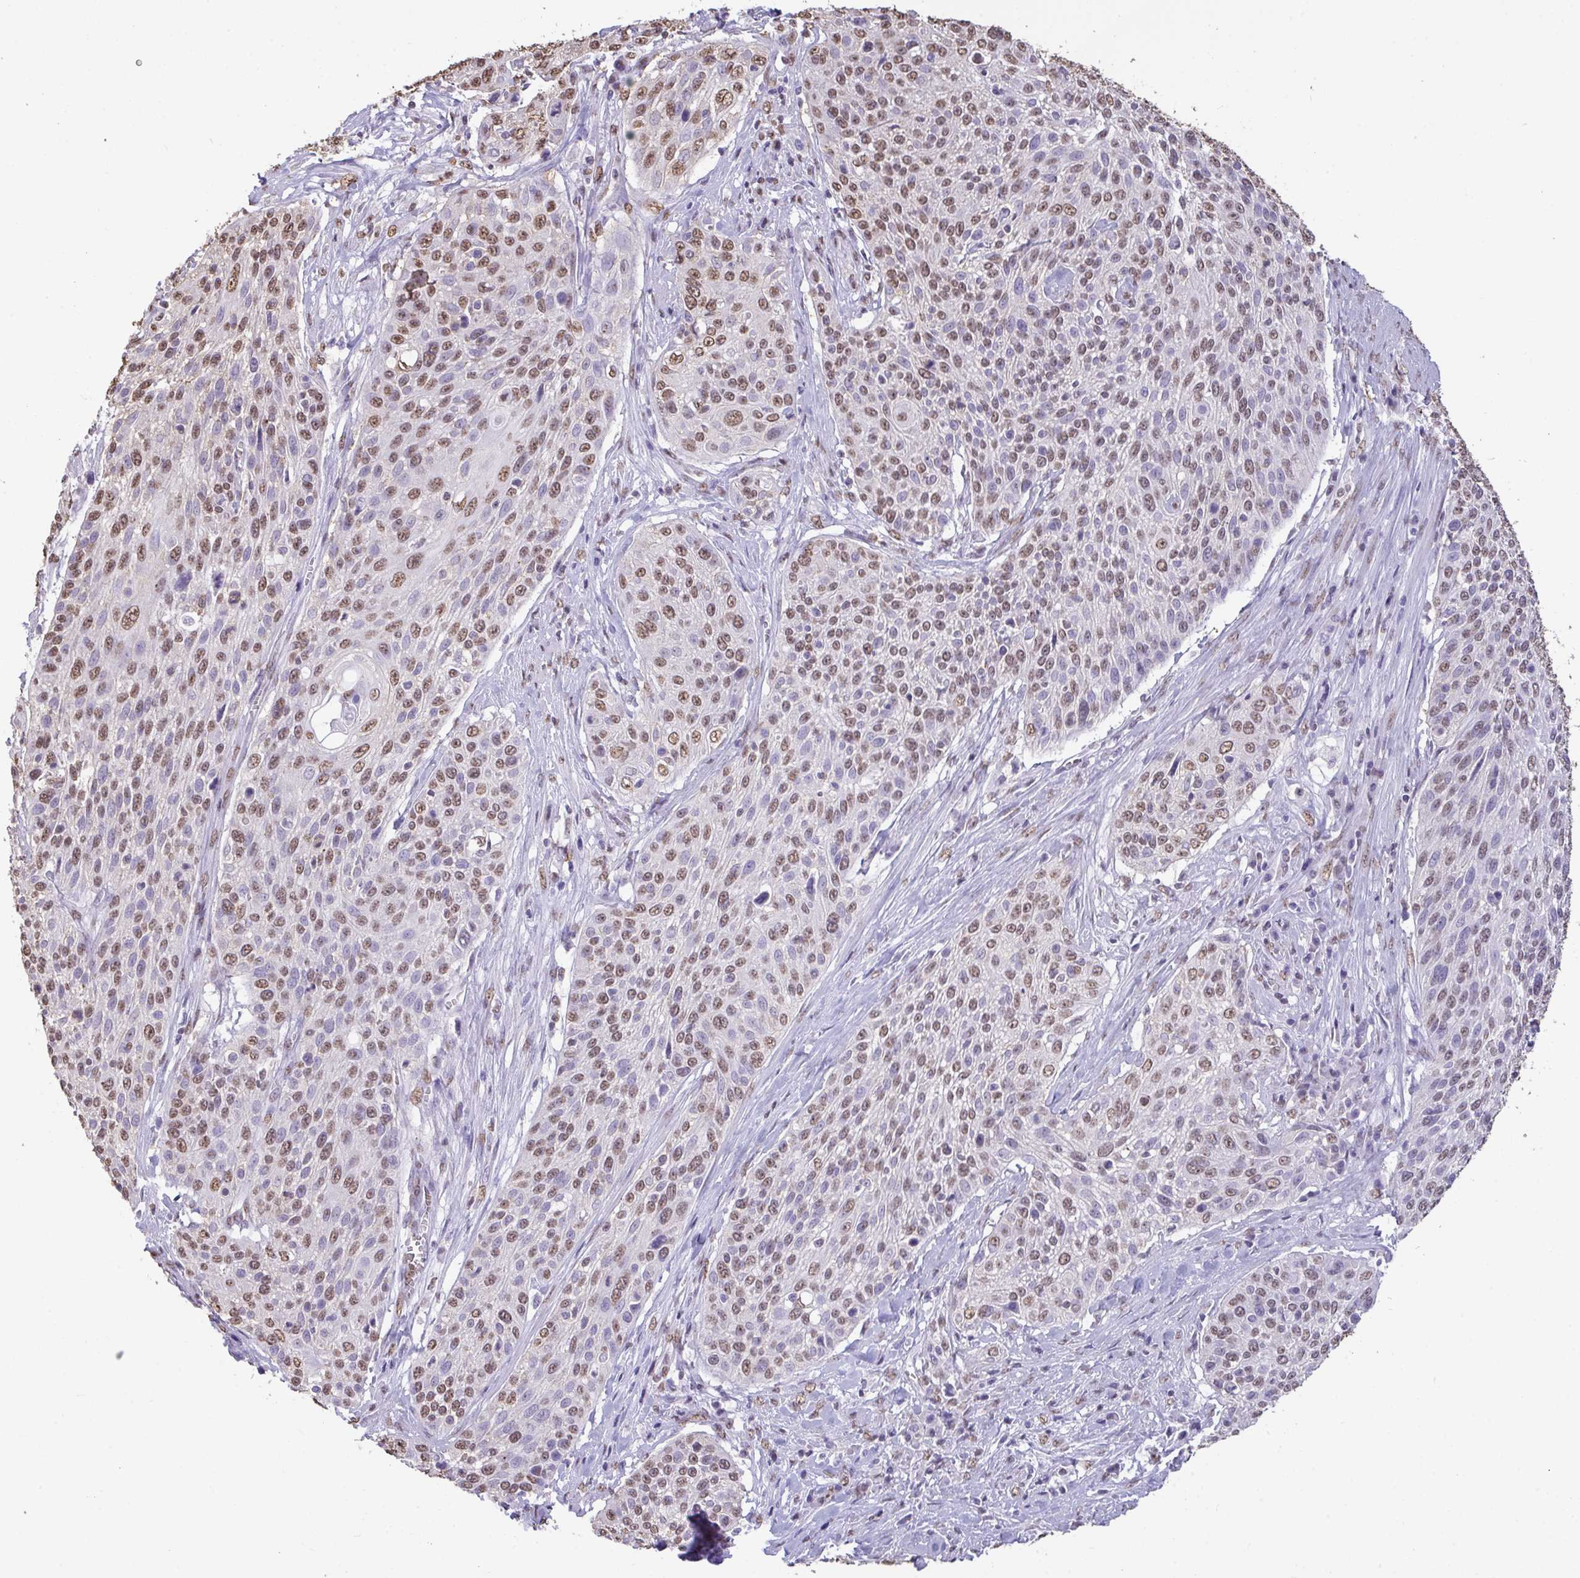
{"staining": {"intensity": "moderate", "quantity": ">75%", "location": "nuclear"}, "tissue": "cervical cancer", "cell_type": "Tumor cells", "image_type": "cancer", "snomed": [{"axis": "morphology", "description": "Squamous cell carcinoma, NOS"}, {"axis": "topography", "description": "Cervix"}], "caption": "Immunohistochemistry of cervical cancer exhibits medium levels of moderate nuclear positivity in about >75% of tumor cells.", "gene": "SEMA6B", "patient": {"sex": "female", "age": 31}}